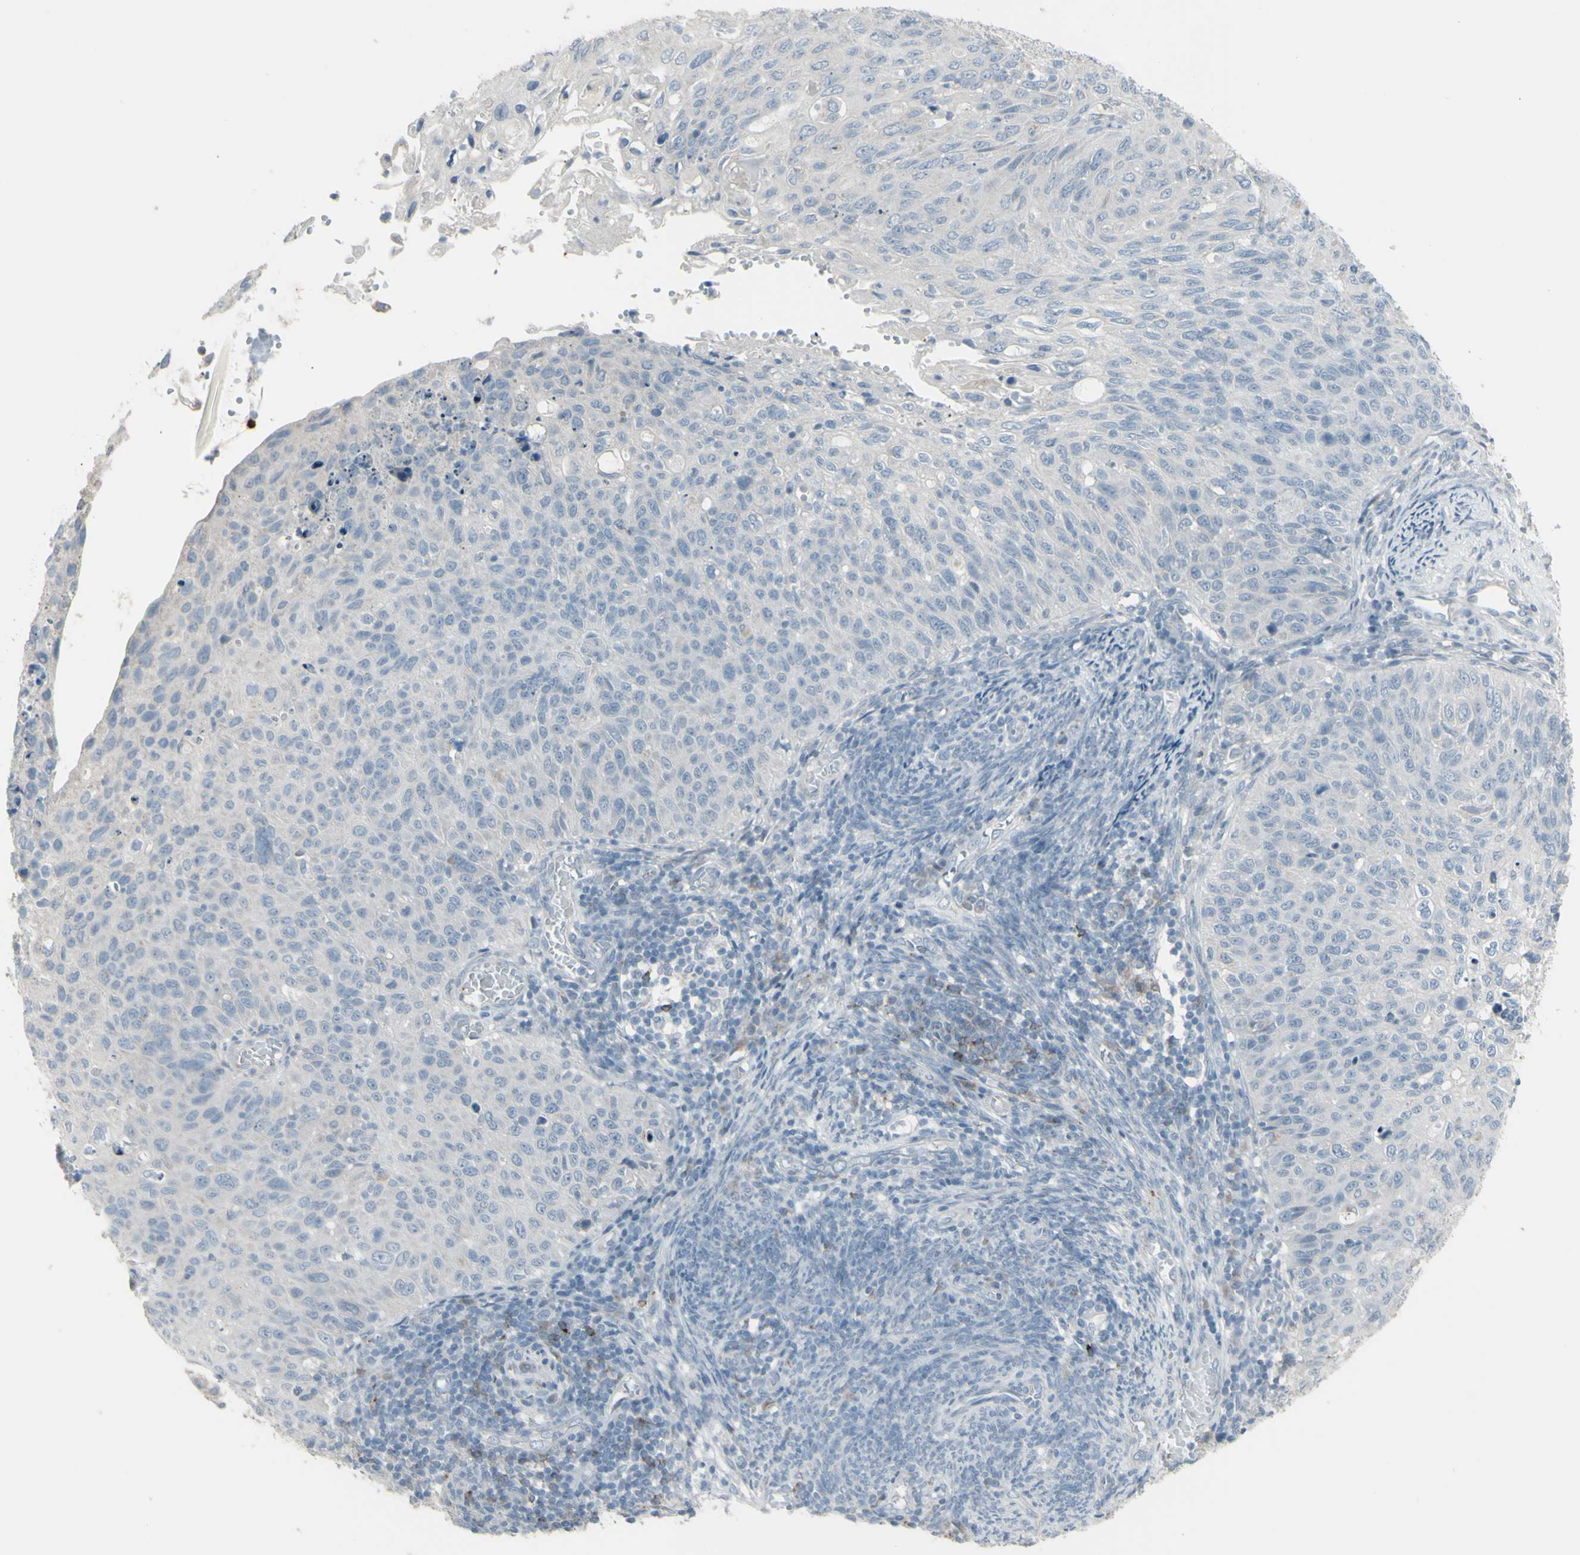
{"staining": {"intensity": "negative", "quantity": "none", "location": "none"}, "tissue": "cervical cancer", "cell_type": "Tumor cells", "image_type": "cancer", "snomed": [{"axis": "morphology", "description": "Squamous cell carcinoma, NOS"}, {"axis": "topography", "description": "Cervix"}], "caption": "Immunohistochemistry image of cervical squamous cell carcinoma stained for a protein (brown), which displays no positivity in tumor cells. The staining is performed using DAB brown chromogen with nuclei counter-stained in using hematoxylin.", "gene": "CD79B", "patient": {"sex": "female", "age": 70}}